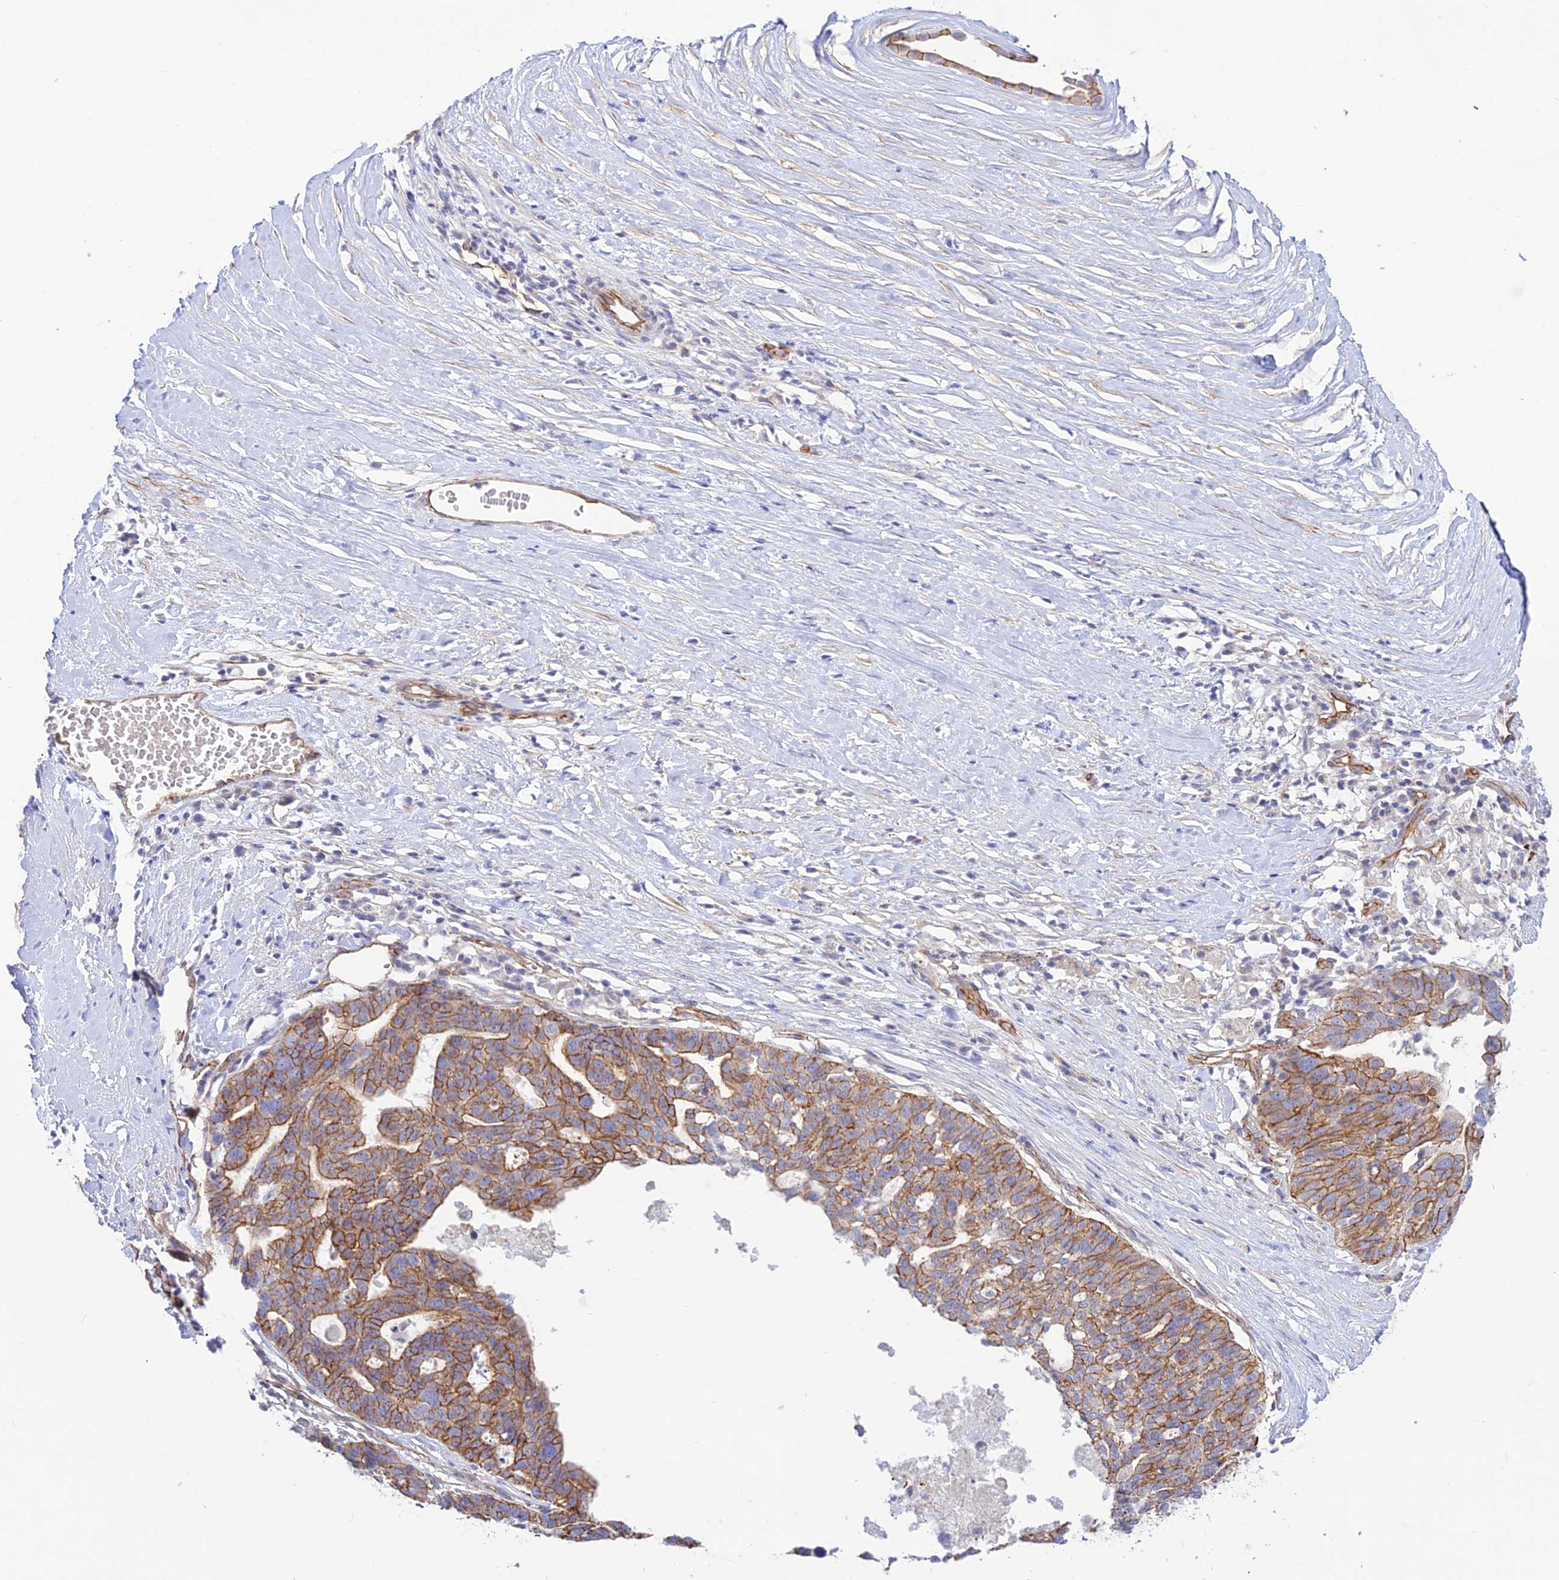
{"staining": {"intensity": "moderate", "quantity": ">75%", "location": "cytoplasmic/membranous"}, "tissue": "ovarian cancer", "cell_type": "Tumor cells", "image_type": "cancer", "snomed": [{"axis": "morphology", "description": "Cystadenocarcinoma, serous, NOS"}, {"axis": "topography", "description": "Ovary"}], "caption": "This image exhibits IHC staining of ovarian cancer (serous cystadenocarcinoma), with medium moderate cytoplasmic/membranous positivity in approximately >75% of tumor cells.", "gene": "YPEL5", "patient": {"sex": "female", "age": 59}}